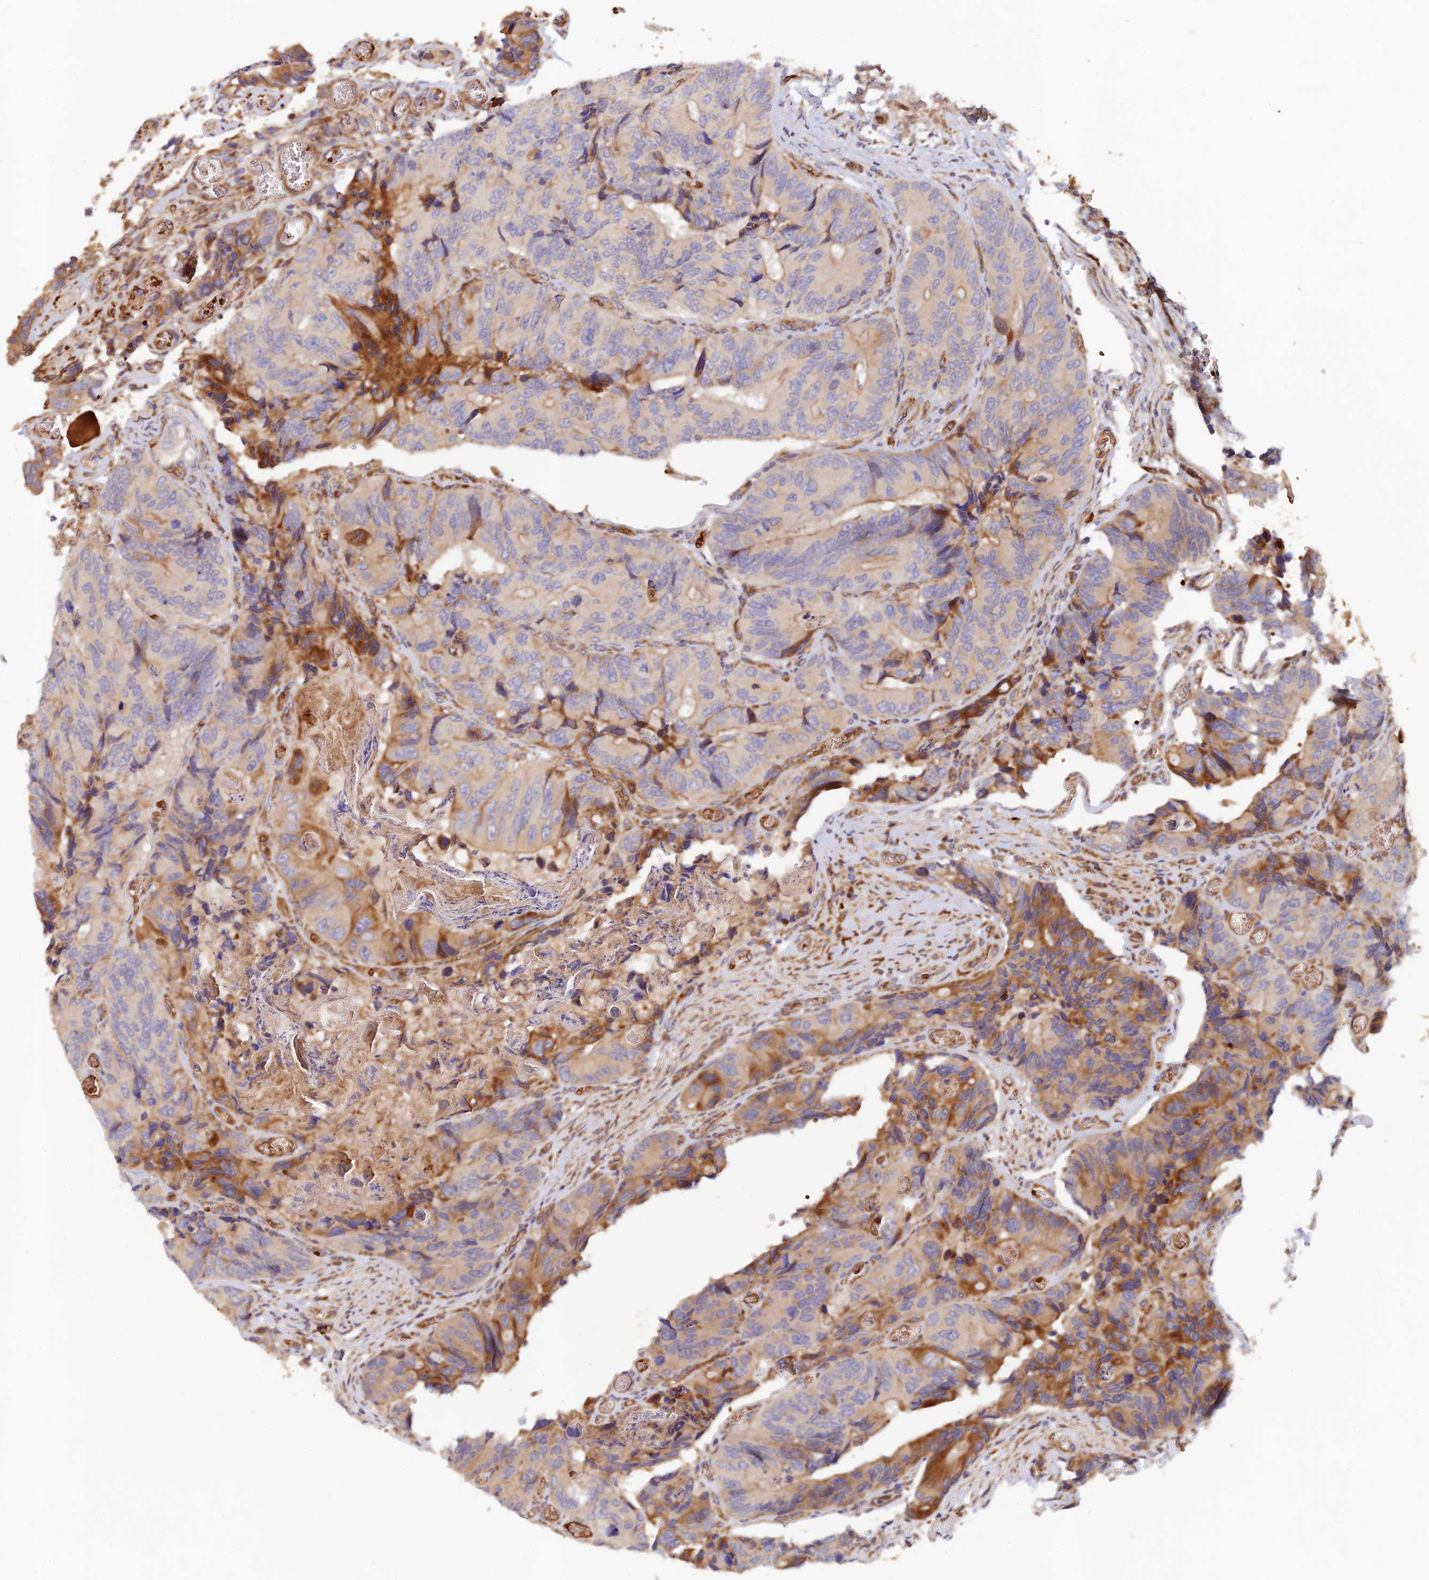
{"staining": {"intensity": "moderate", "quantity": "<25%", "location": "cytoplasmic/membranous"}, "tissue": "colorectal cancer", "cell_type": "Tumor cells", "image_type": "cancer", "snomed": [{"axis": "morphology", "description": "Adenocarcinoma, NOS"}, {"axis": "topography", "description": "Colon"}], "caption": "Protein staining reveals moderate cytoplasmic/membranous expression in approximately <25% of tumor cells in colorectal cancer. The staining was performed using DAB (3,3'-diaminobenzidine) to visualize the protein expression in brown, while the nuclei were stained in blue with hematoxylin (Magnification: 20x).", "gene": "GMCL1", "patient": {"sex": "male", "age": 84}}